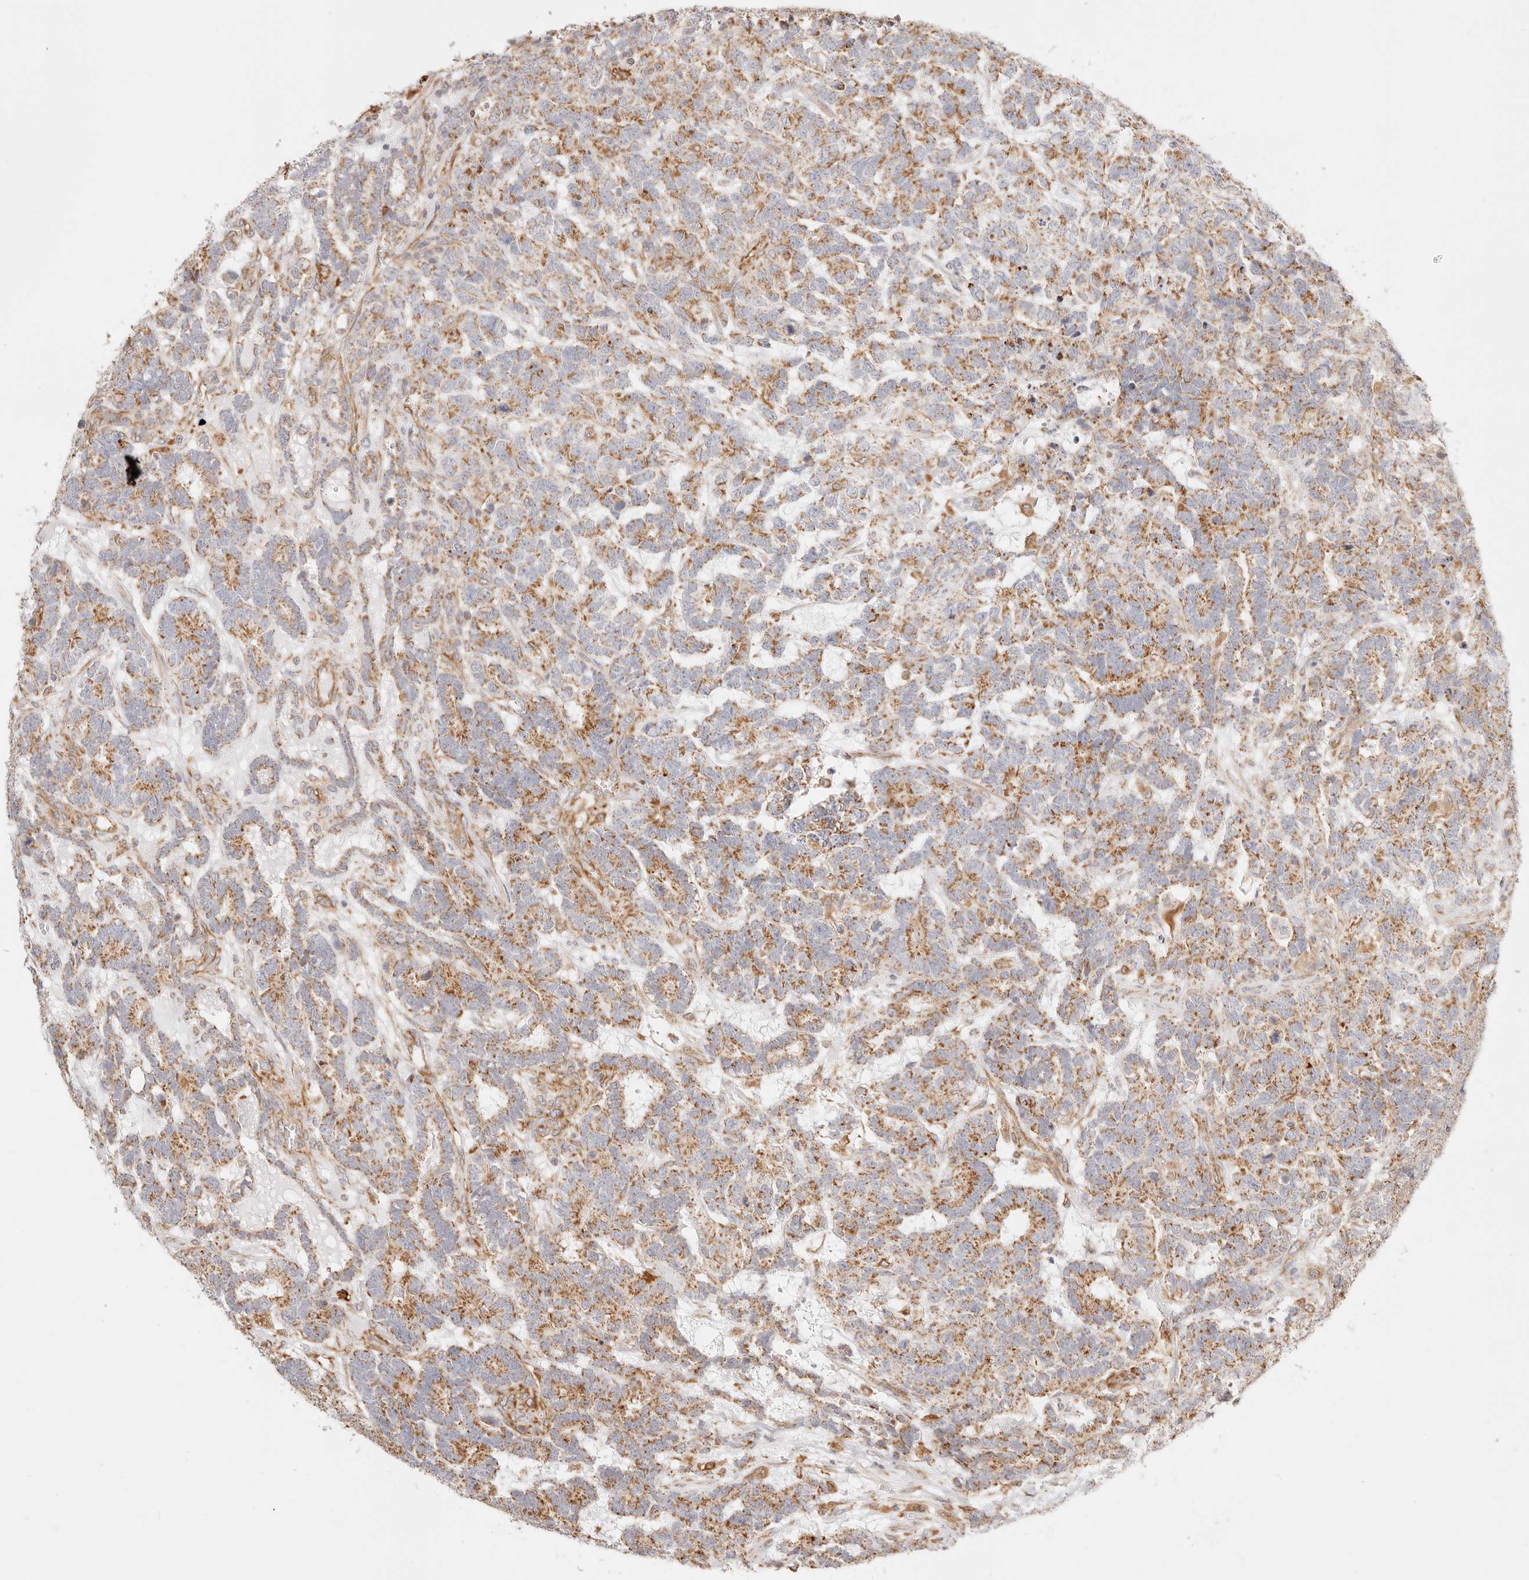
{"staining": {"intensity": "moderate", "quantity": ">75%", "location": "cytoplasmic/membranous"}, "tissue": "testis cancer", "cell_type": "Tumor cells", "image_type": "cancer", "snomed": [{"axis": "morphology", "description": "Carcinoma, Embryonal, NOS"}, {"axis": "topography", "description": "Testis"}], "caption": "This histopathology image shows immunohistochemistry staining of embryonal carcinoma (testis), with medium moderate cytoplasmic/membranous positivity in about >75% of tumor cells.", "gene": "ZC3H11A", "patient": {"sex": "male", "age": 26}}